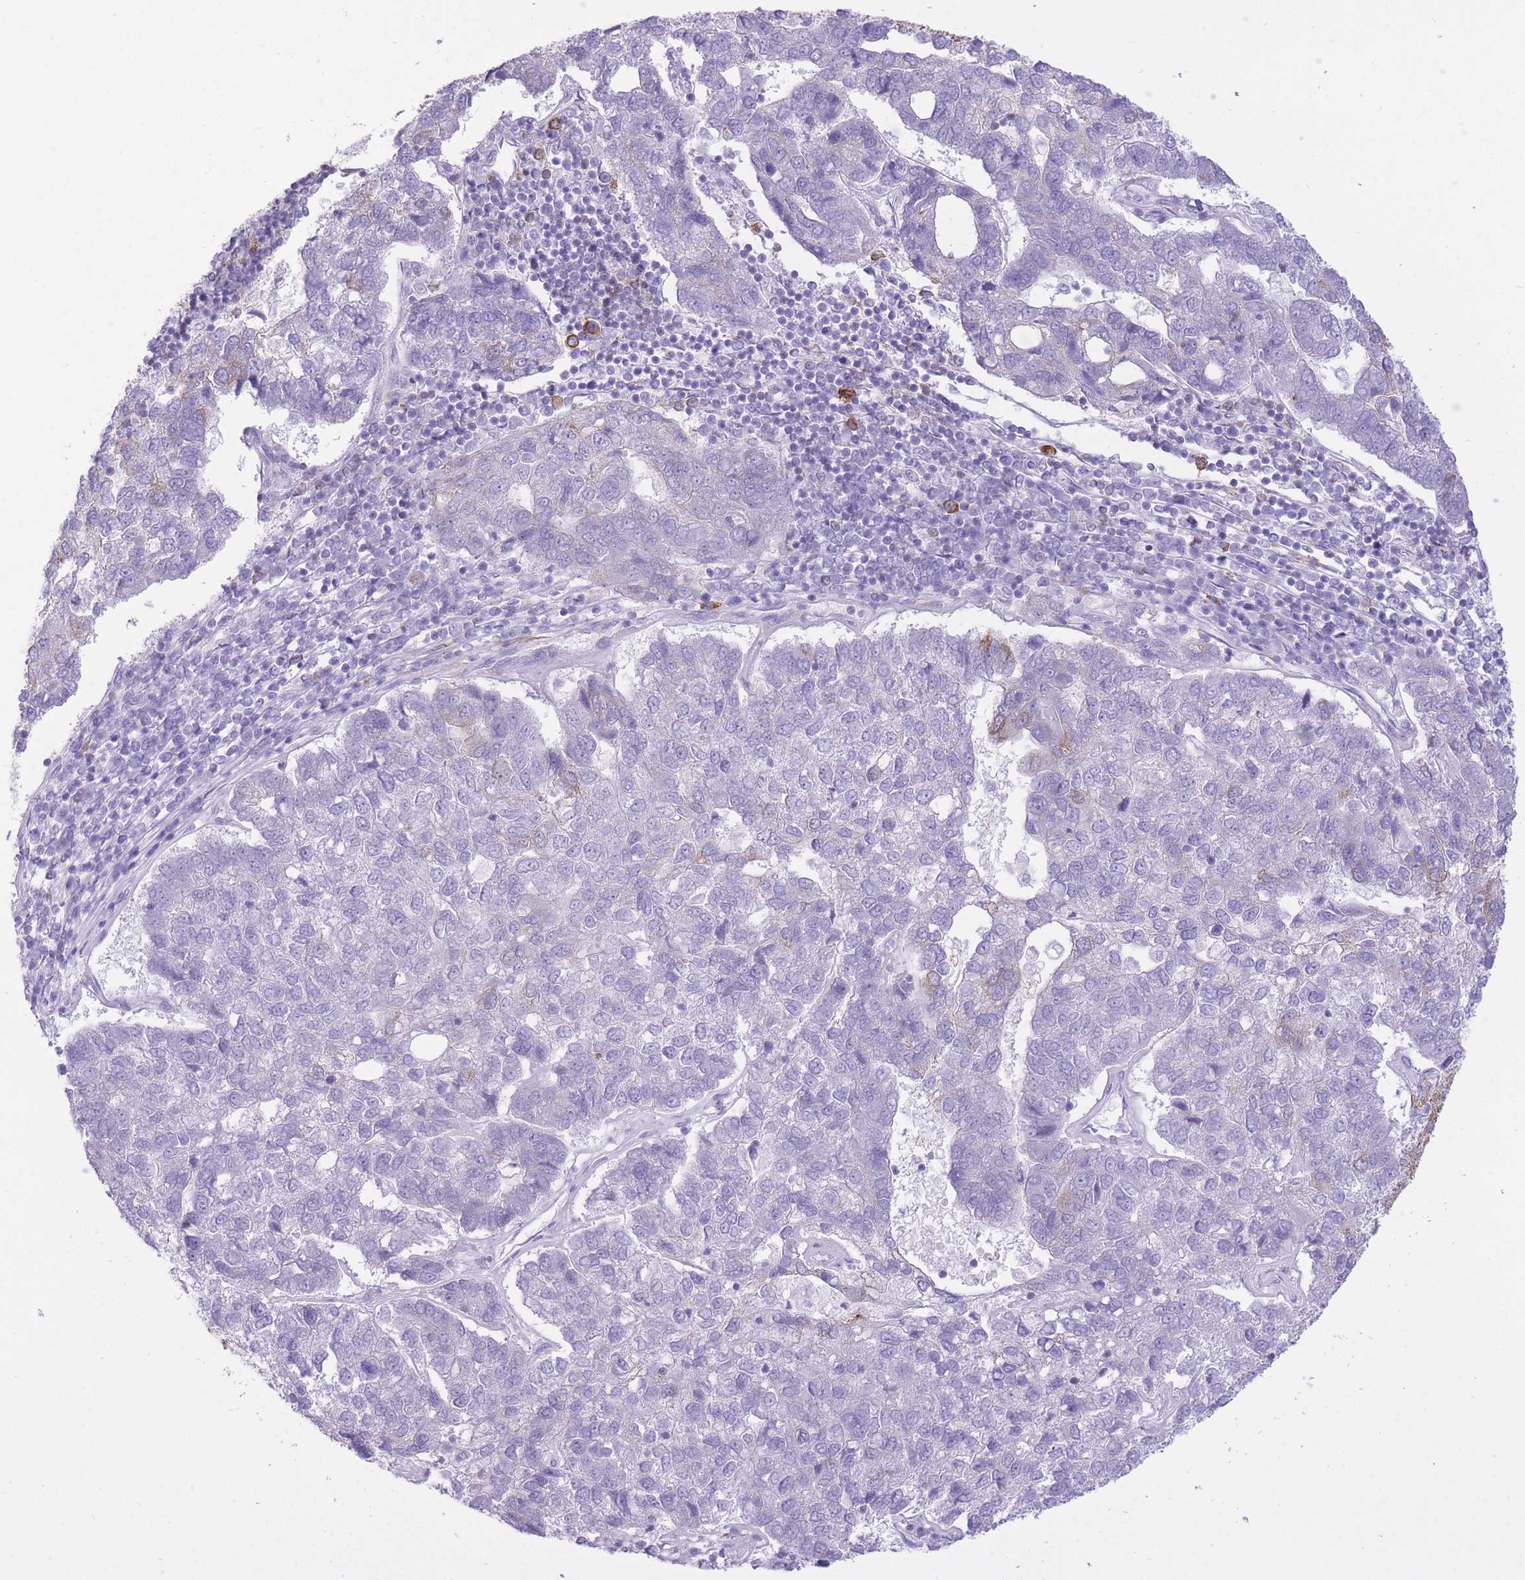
{"staining": {"intensity": "moderate", "quantity": "<25%", "location": "cytoplasmic/membranous"}, "tissue": "pancreatic cancer", "cell_type": "Tumor cells", "image_type": "cancer", "snomed": [{"axis": "morphology", "description": "Adenocarcinoma, NOS"}, {"axis": "topography", "description": "Pancreas"}], "caption": "There is low levels of moderate cytoplasmic/membranous staining in tumor cells of pancreatic adenocarcinoma, as demonstrated by immunohistochemical staining (brown color).", "gene": "ZNF501", "patient": {"sex": "female", "age": 61}}